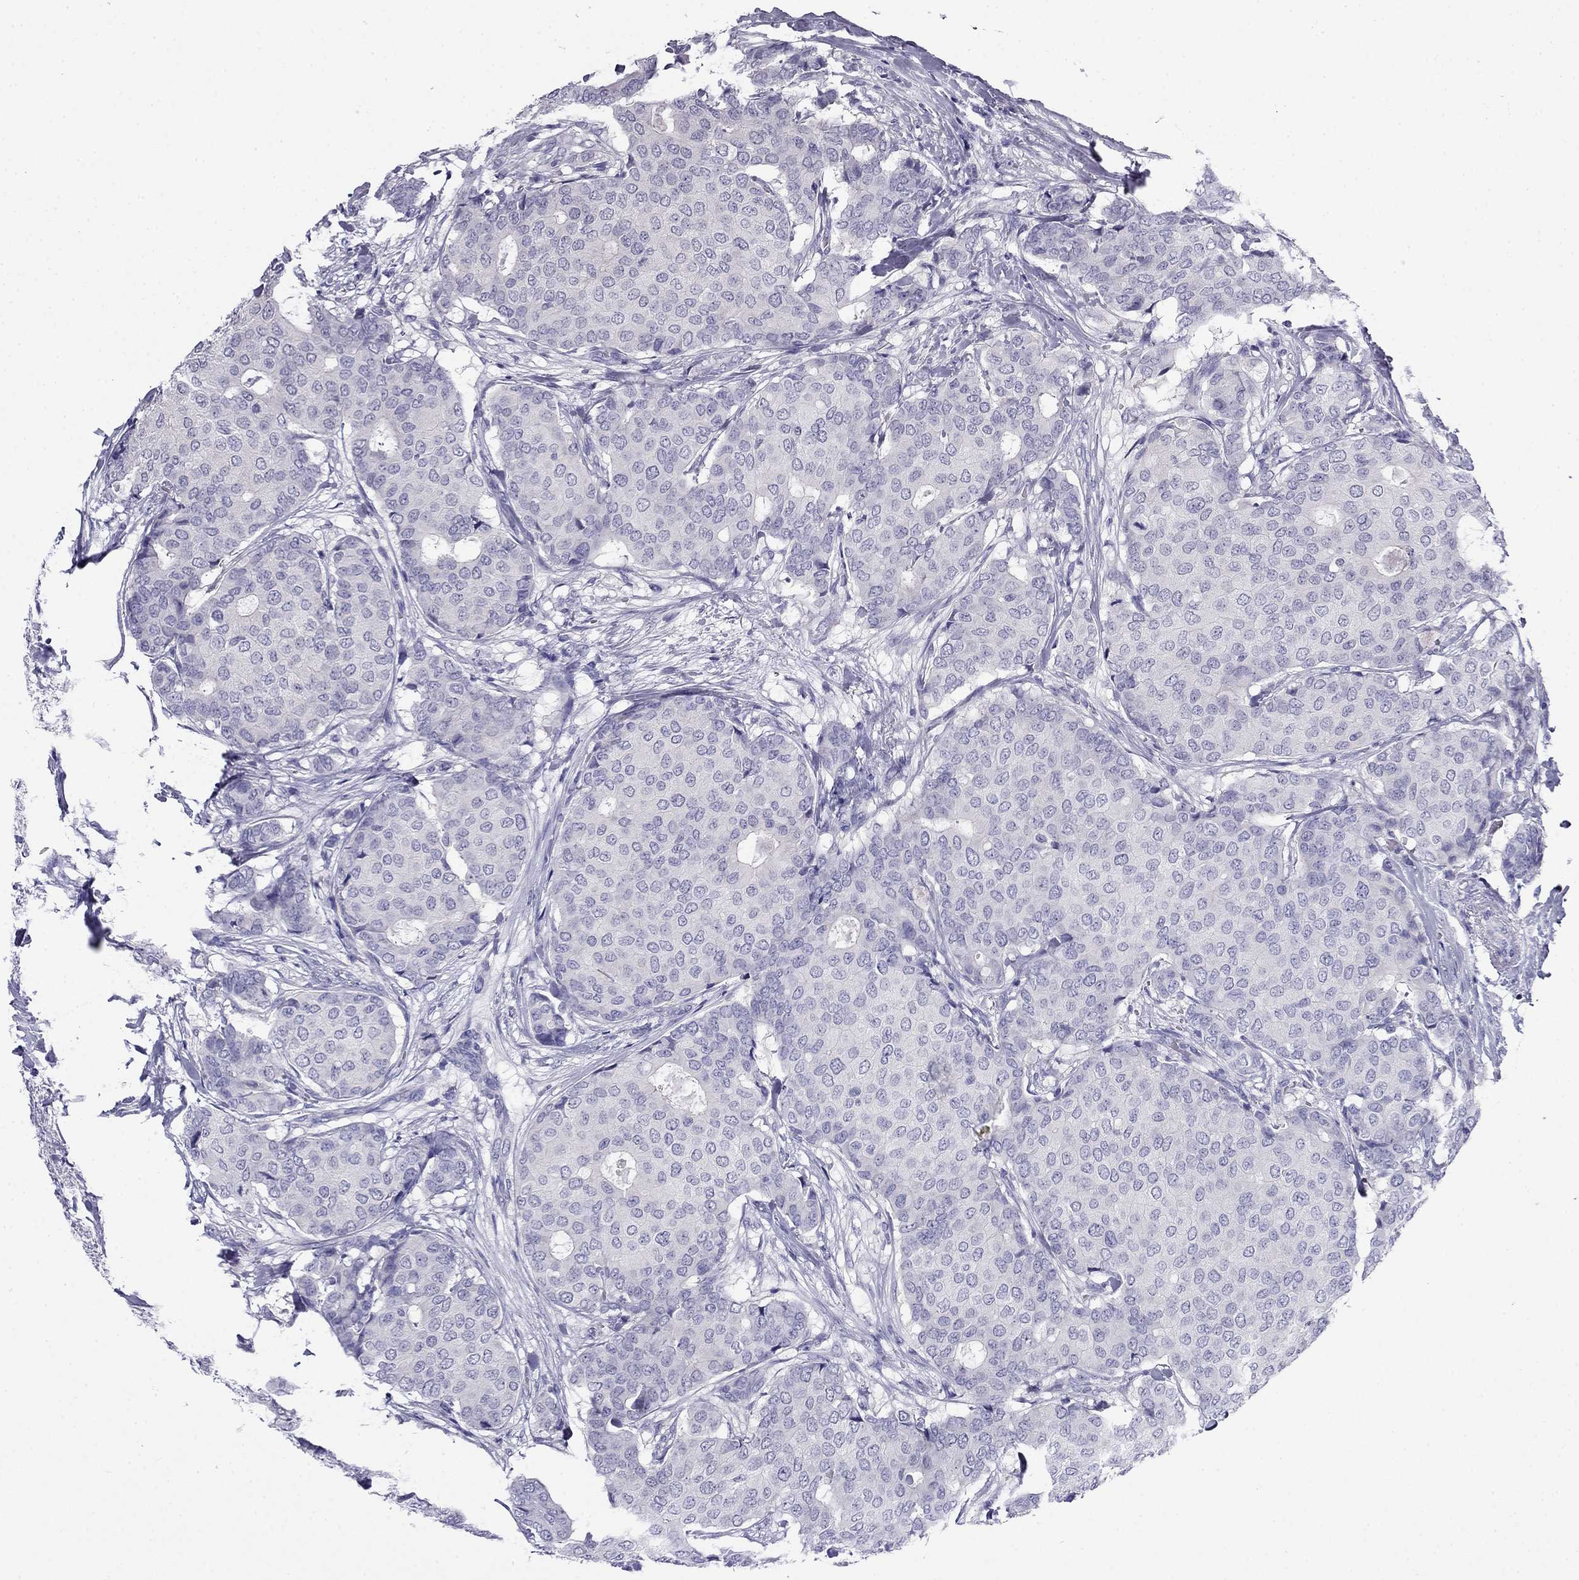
{"staining": {"intensity": "negative", "quantity": "none", "location": "none"}, "tissue": "breast cancer", "cell_type": "Tumor cells", "image_type": "cancer", "snomed": [{"axis": "morphology", "description": "Duct carcinoma"}, {"axis": "topography", "description": "Breast"}], "caption": "The immunohistochemistry histopathology image has no significant staining in tumor cells of breast cancer (intraductal carcinoma) tissue. Brightfield microscopy of immunohistochemistry (IHC) stained with DAB (brown) and hematoxylin (blue), captured at high magnification.", "gene": "MYO15A", "patient": {"sex": "female", "age": 75}}